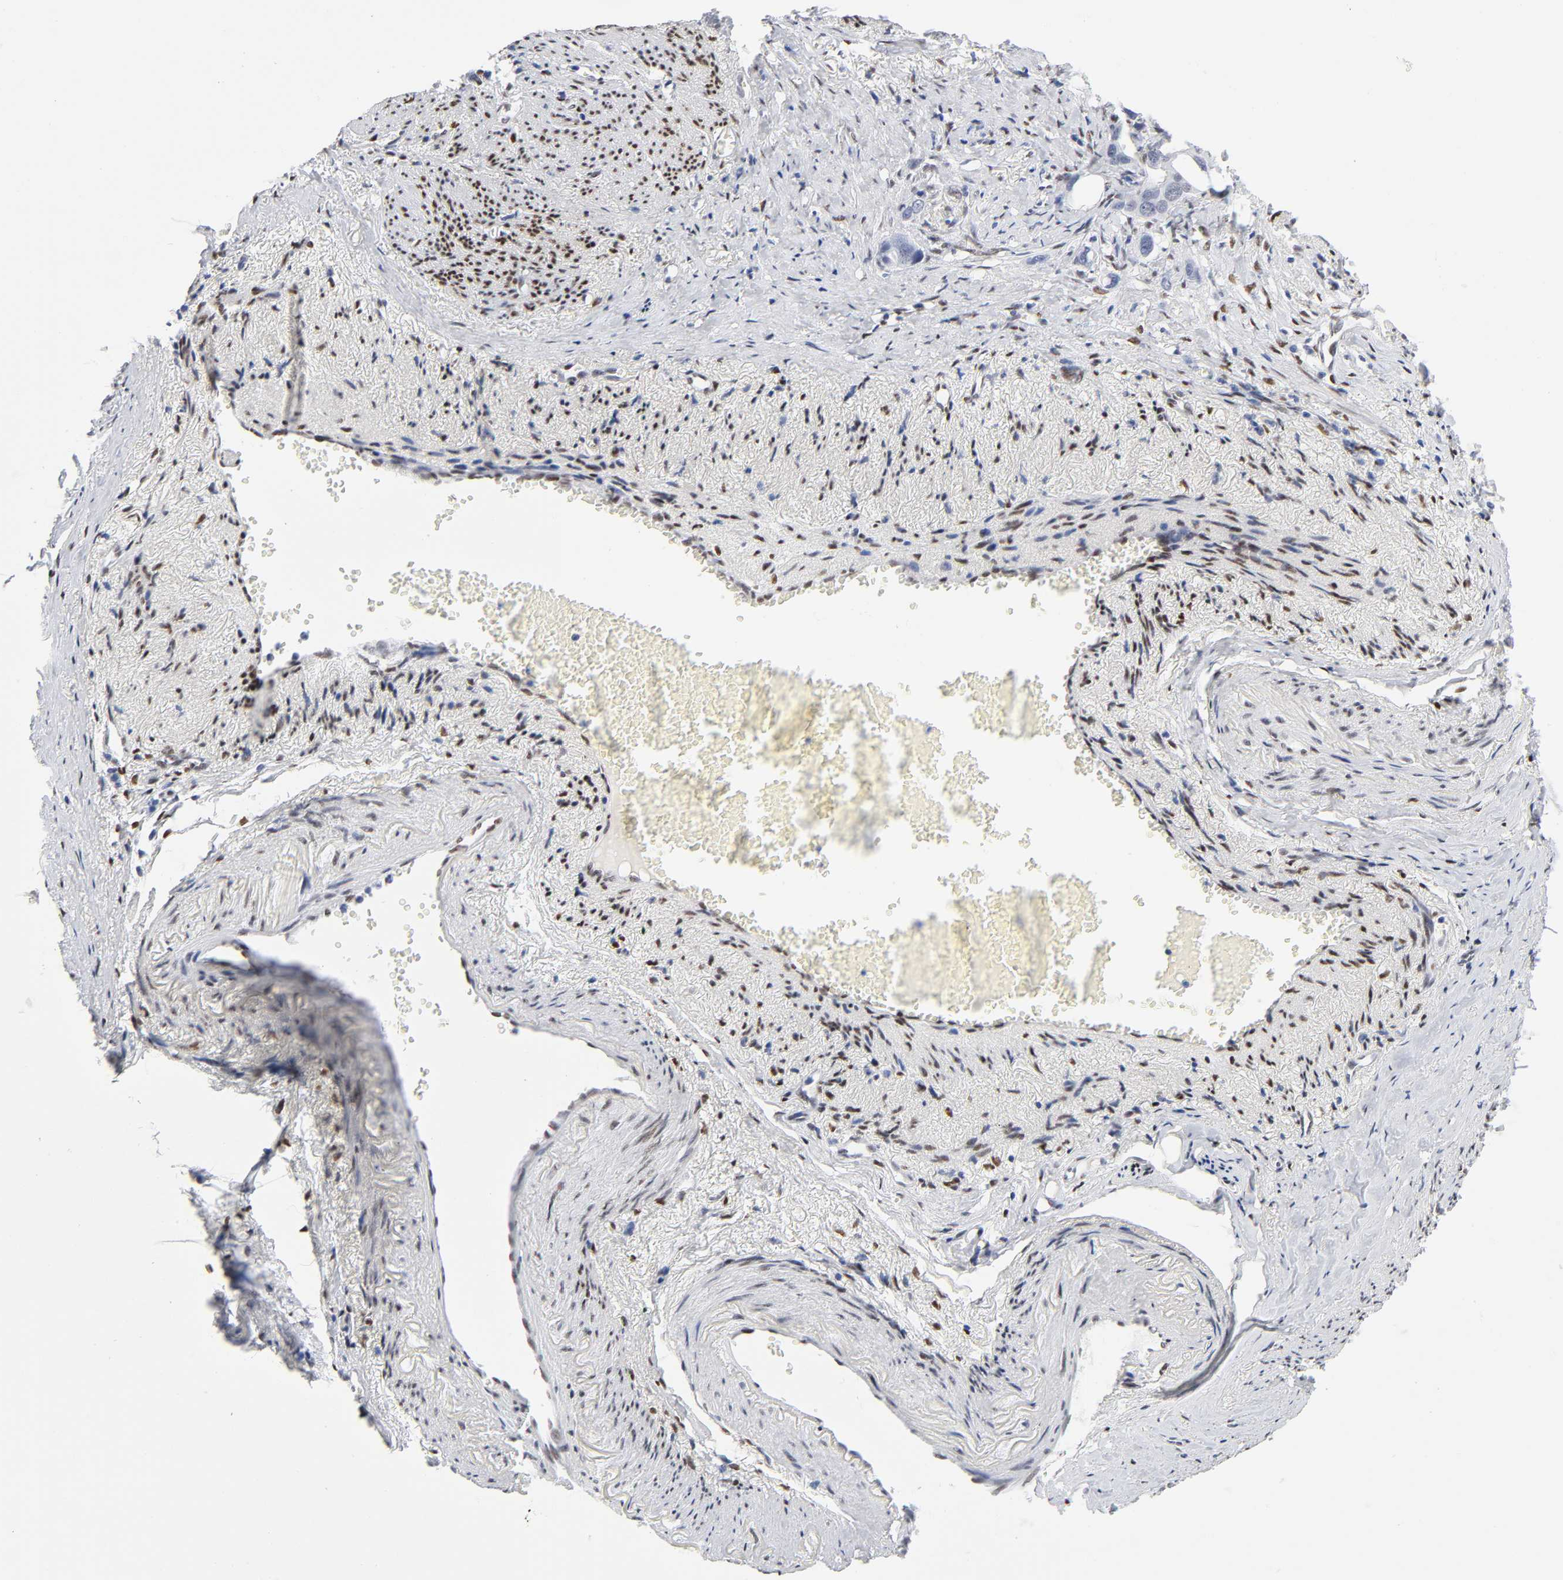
{"staining": {"intensity": "negative", "quantity": "none", "location": "none"}, "tissue": "stomach cancer", "cell_type": "Tumor cells", "image_type": "cancer", "snomed": [{"axis": "morphology", "description": "Adenocarcinoma, NOS"}, {"axis": "topography", "description": "Stomach"}], "caption": "Immunohistochemical staining of human stomach cancer (adenocarcinoma) demonstrates no significant expression in tumor cells.", "gene": "NFIC", "patient": {"sex": "female", "age": 75}}